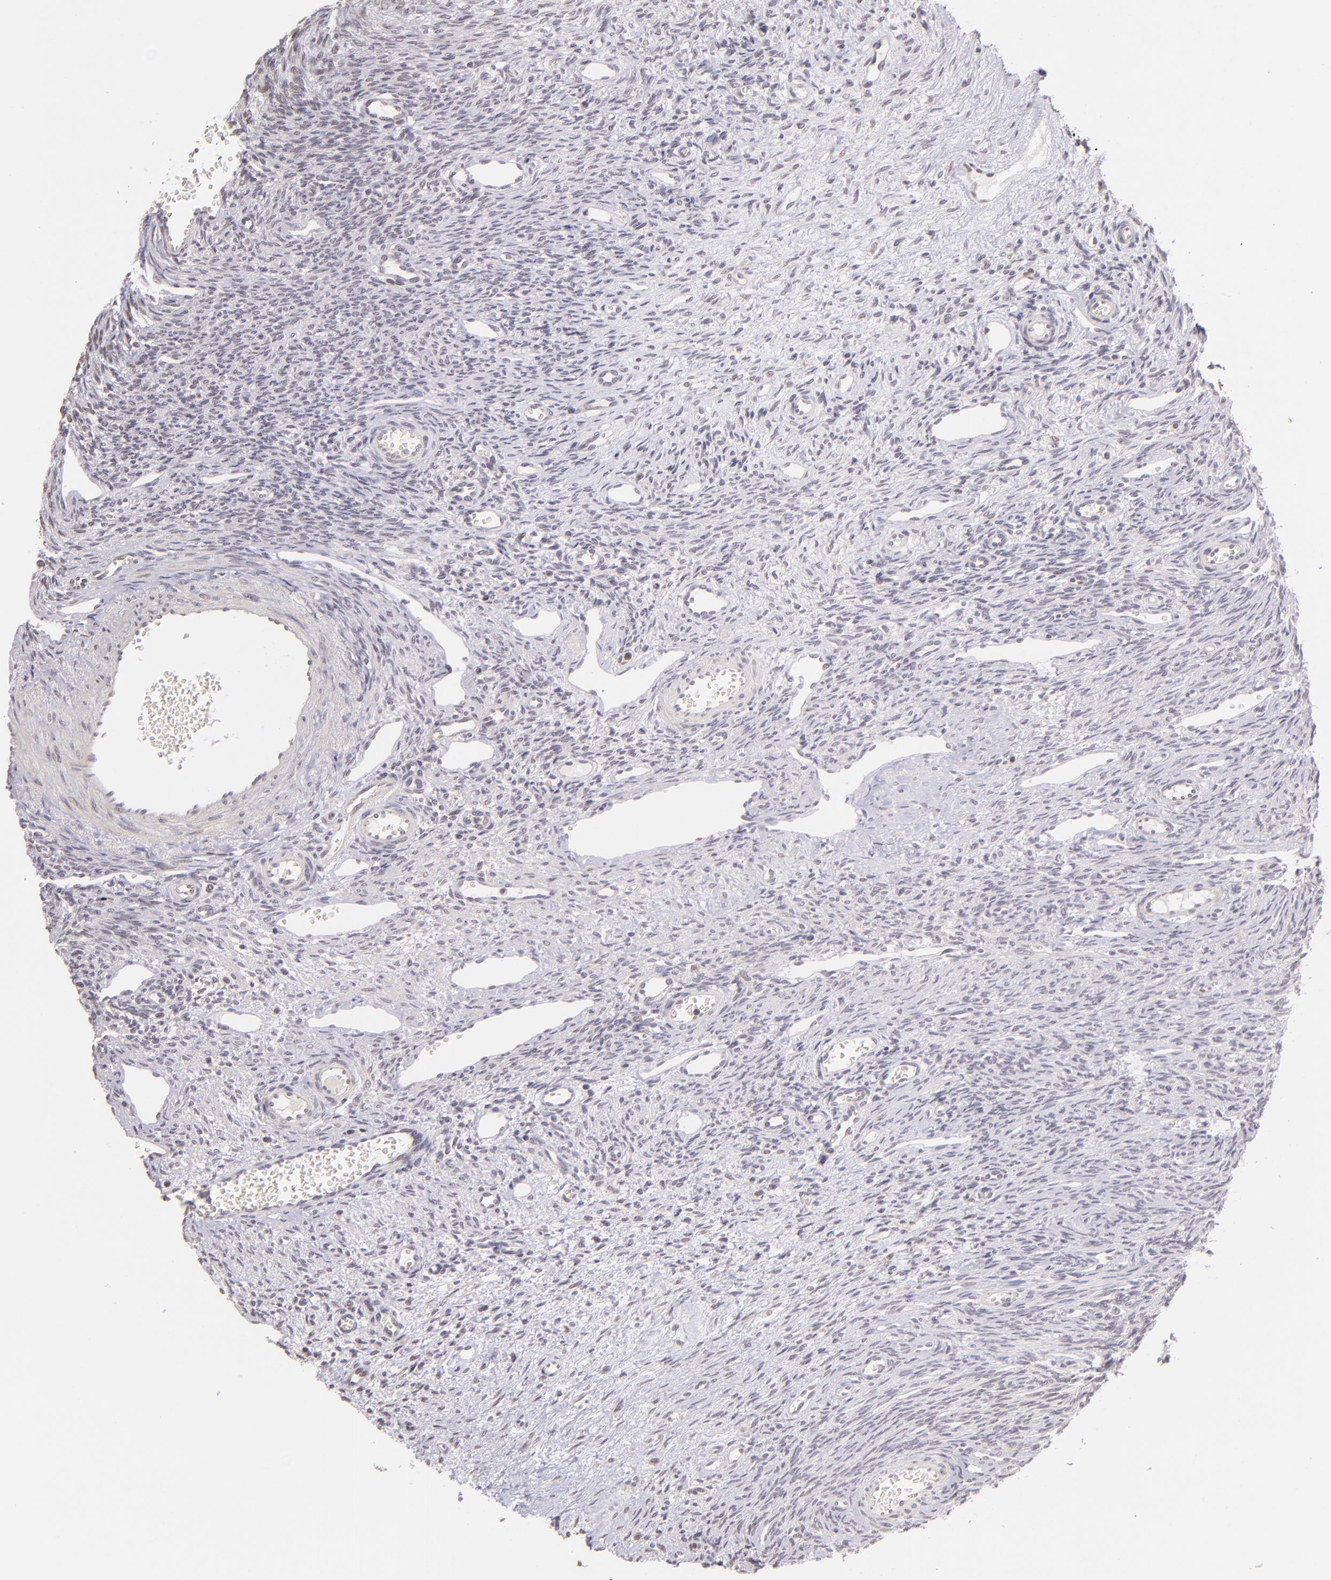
{"staining": {"intensity": "negative", "quantity": "none", "location": "none"}, "tissue": "ovary", "cell_type": "Follicle cells", "image_type": "normal", "snomed": [{"axis": "morphology", "description": "Normal tissue, NOS"}, {"axis": "topography", "description": "Ovary"}], "caption": "Immunohistochemical staining of normal human ovary exhibits no significant expression in follicle cells.", "gene": "RARB", "patient": {"sex": "female", "age": 33}}